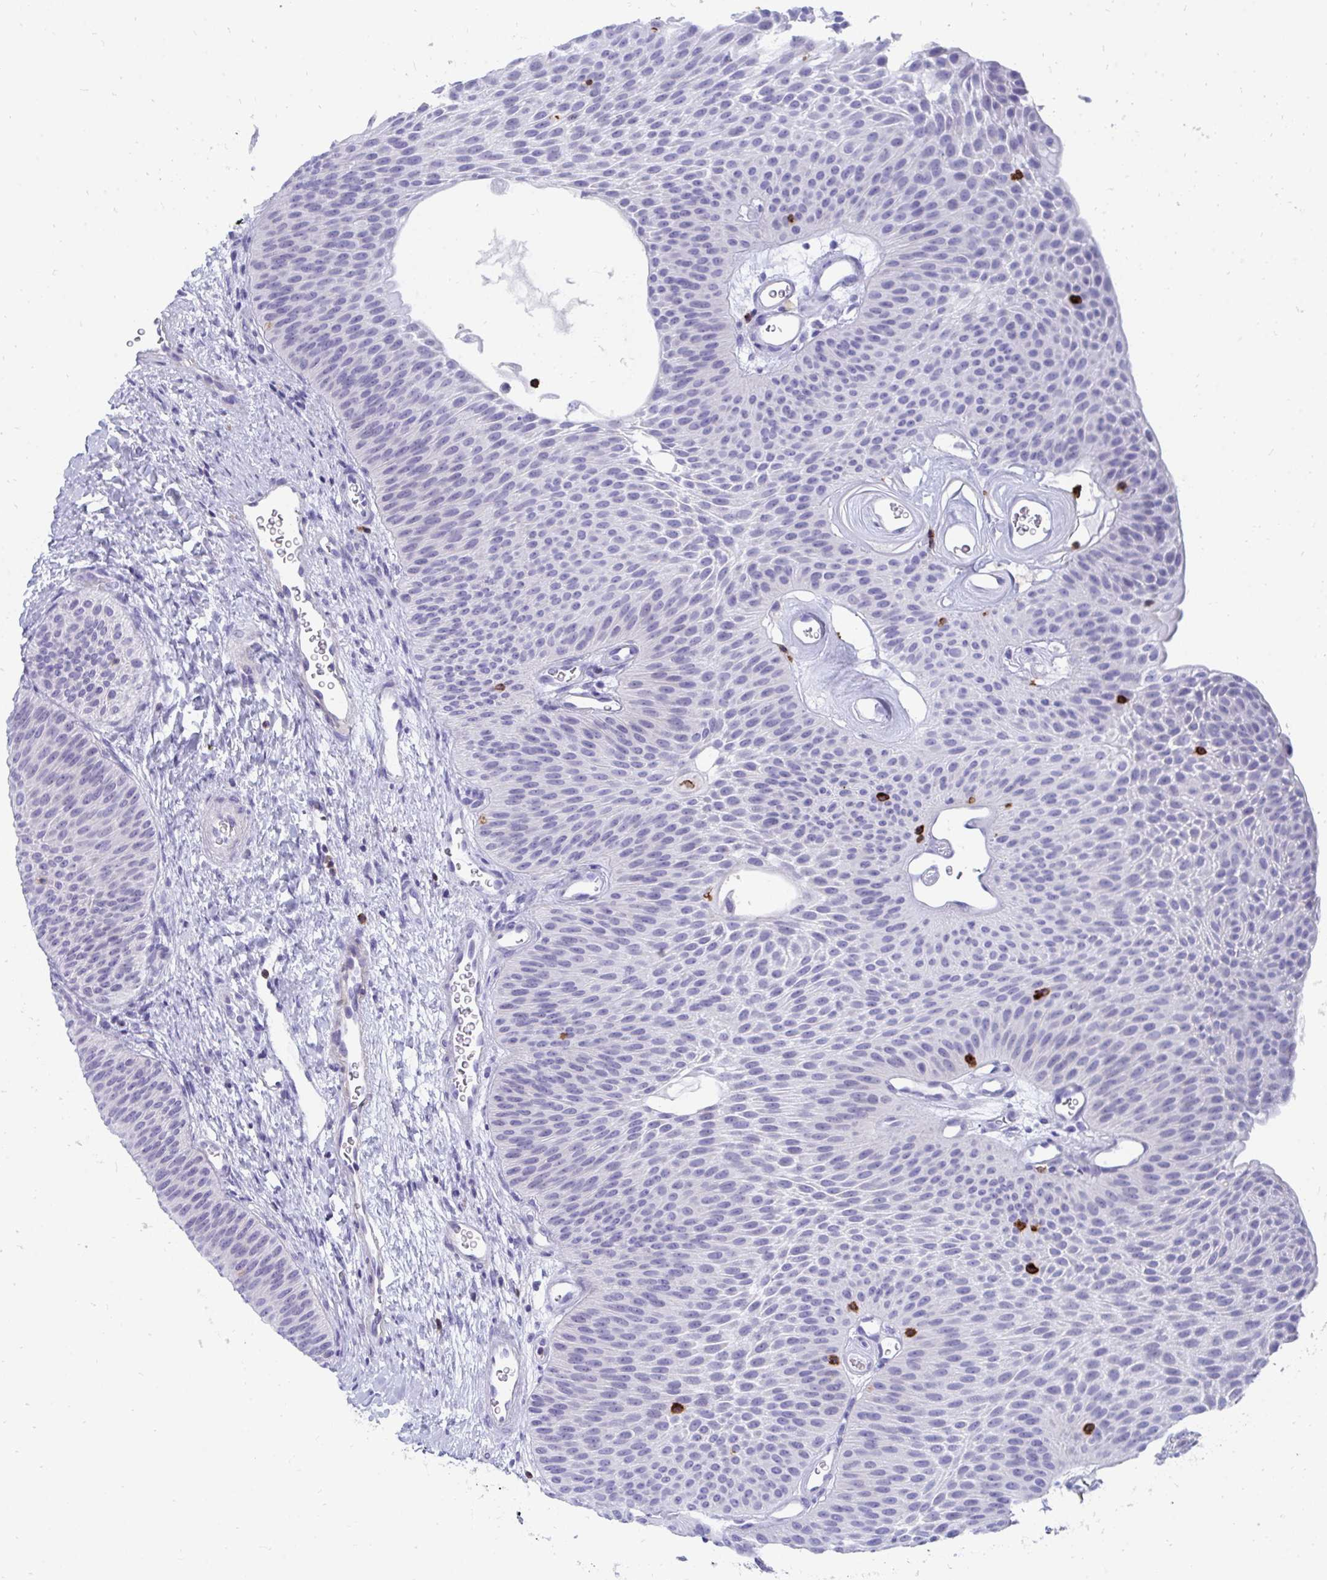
{"staining": {"intensity": "negative", "quantity": "none", "location": "none"}, "tissue": "urothelial cancer", "cell_type": "Tumor cells", "image_type": "cancer", "snomed": [{"axis": "morphology", "description": "Urothelial carcinoma, Low grade"}, {"axis": "topography", "description": "Urinary bladder"}], "caption": "This is an IHC image of human urothelial cancer. There is no expression in tumor cells.", "gene": "CD7", "patient": {"sex": "female", "age": 60}}